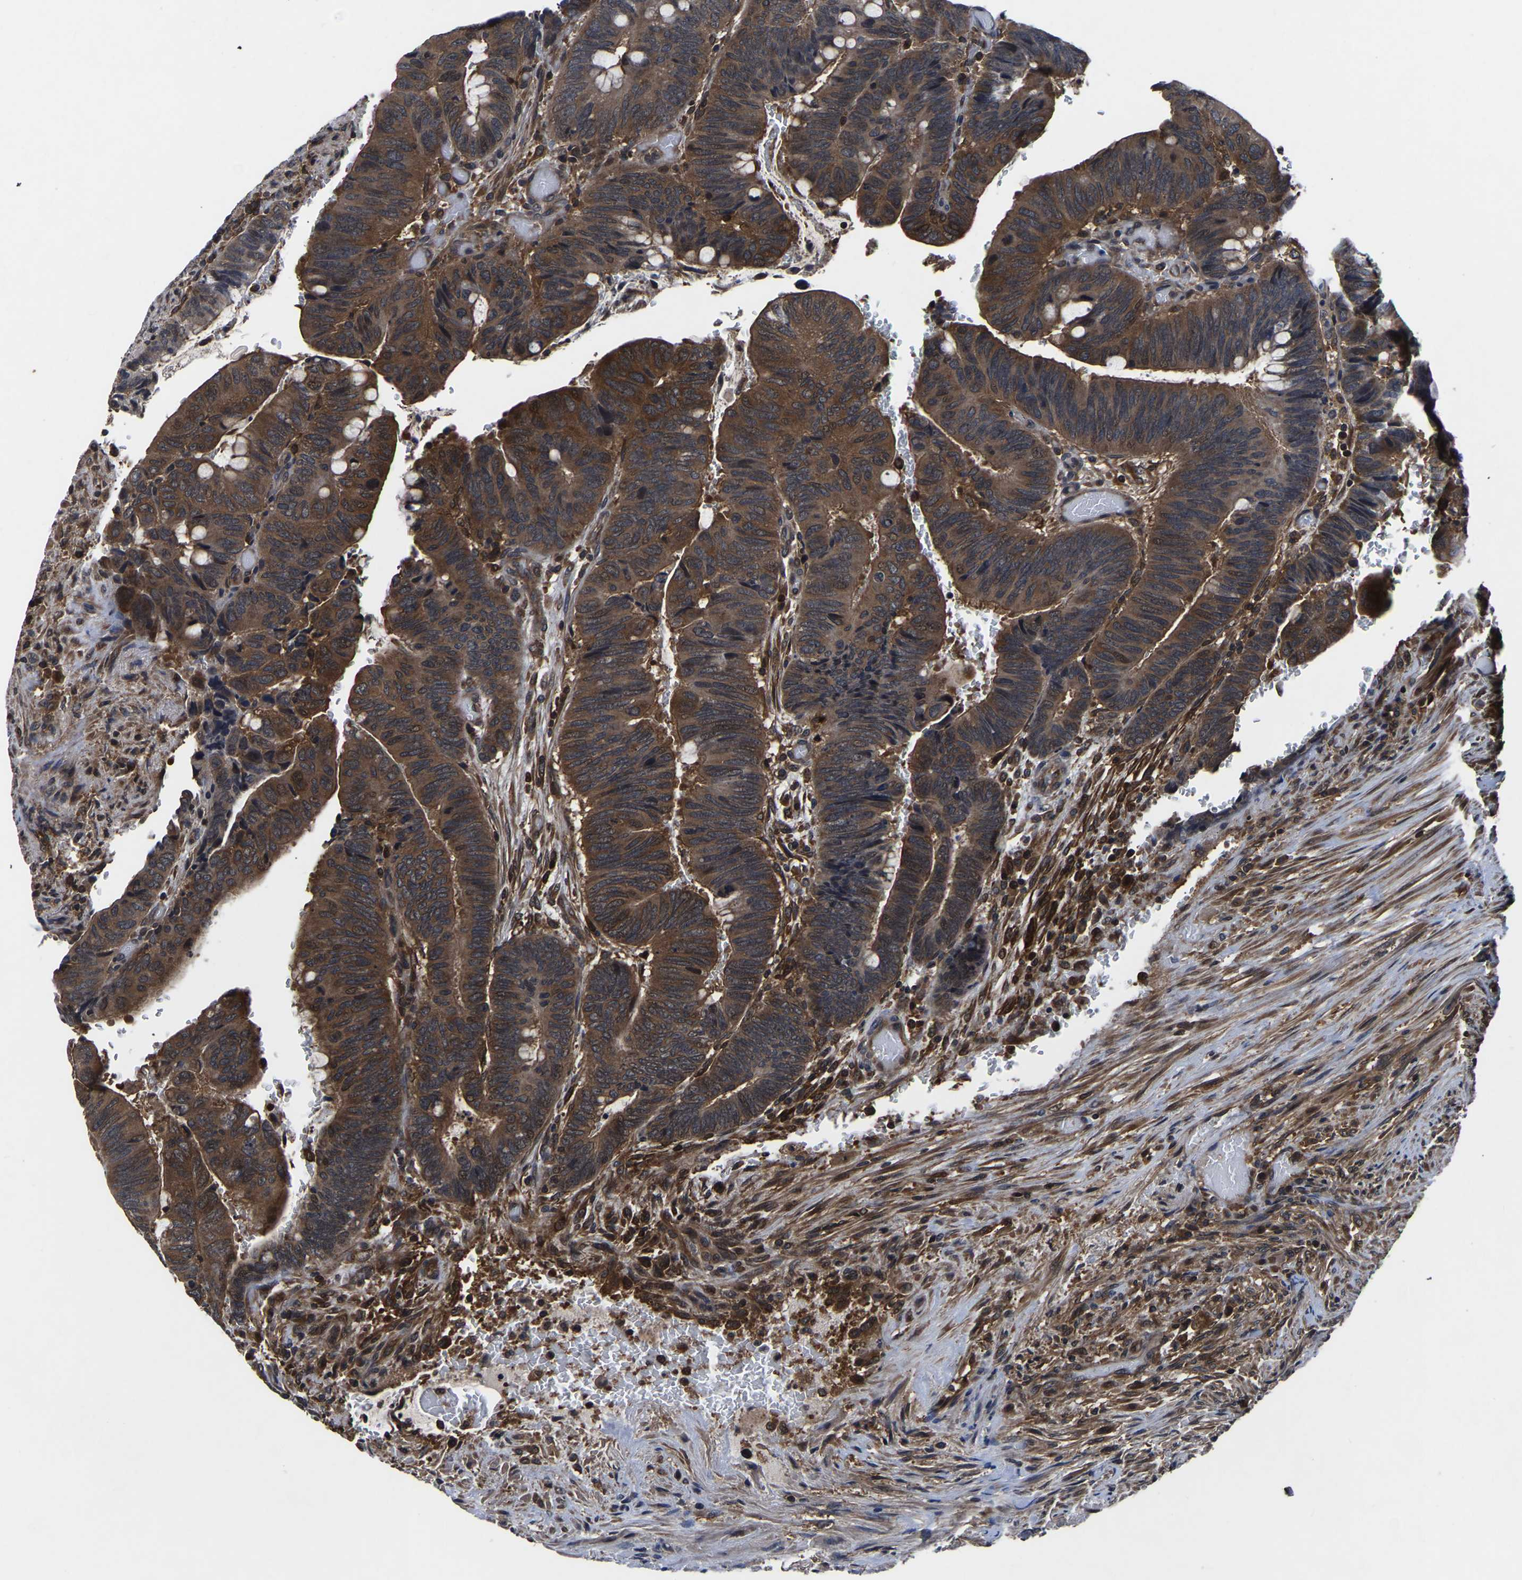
{"staining": {"intensity": "moderate", "quantity": ">75%", "location": "cytoplasmic/membranous"}, "tissue": "colorectal cancer", "cell_type": "Tumor cells", "image_type": "cancer", "snomed": [{"axis": "morphology", "description": "Normal tissue, NOS"}, {"axis": "morphology", "description": "Adenocarcinoma, NOS"}, {"axis": "topography", "description": "Rectum"}], "caption": "High-magnification brightfield microscopy of adenocarcinoma (colorectal) stained with DAB (3,3'-diaminobenzidine) (brown) and counterstained with hematoxylin (blue). tumor cells exhibit moderate cytoplasmic/membranous staining is appreciated in about>75% of cells.", "gene": "FGD5", "patient": {"sex": "male", "age": 92}}